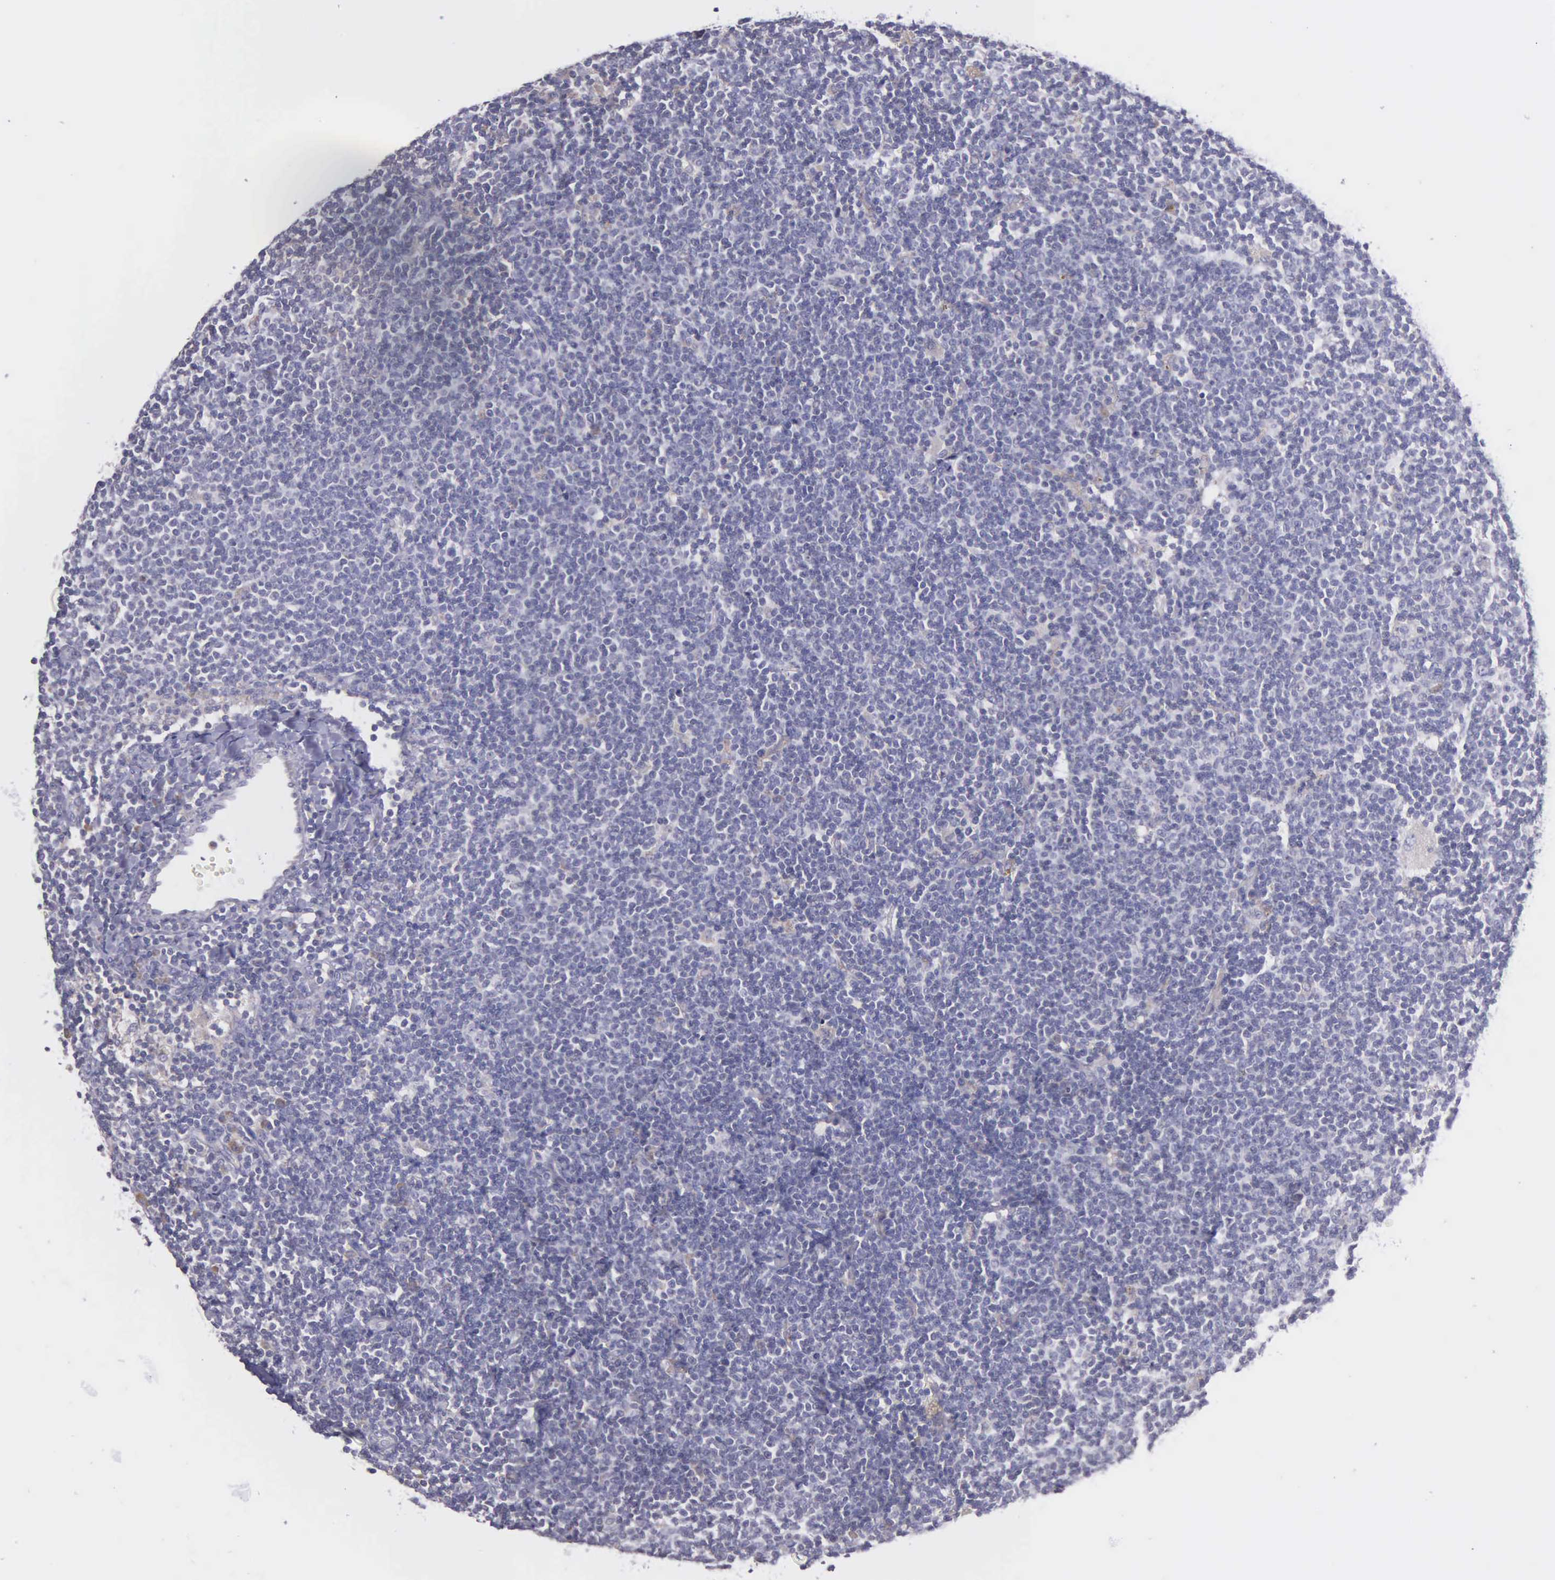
{"staining": {"intensity": "negative", "quantity": "none", "location": "none"}, "tissue": "lymphoma", "cell_type": "Tumor cells", "image_type": "cancer", "snomed": [{"axis": "morphology", "description": "Malignant lymphoma, non-Hodgkin's type, Low grade"}, {"axis": "topography", "description": "Lymph node"}], "caption": "Tumor cells are negative for protein expression in human lymphoma.", "gene": "MIA2", "patient": {"sex": "male", "age": 65}}